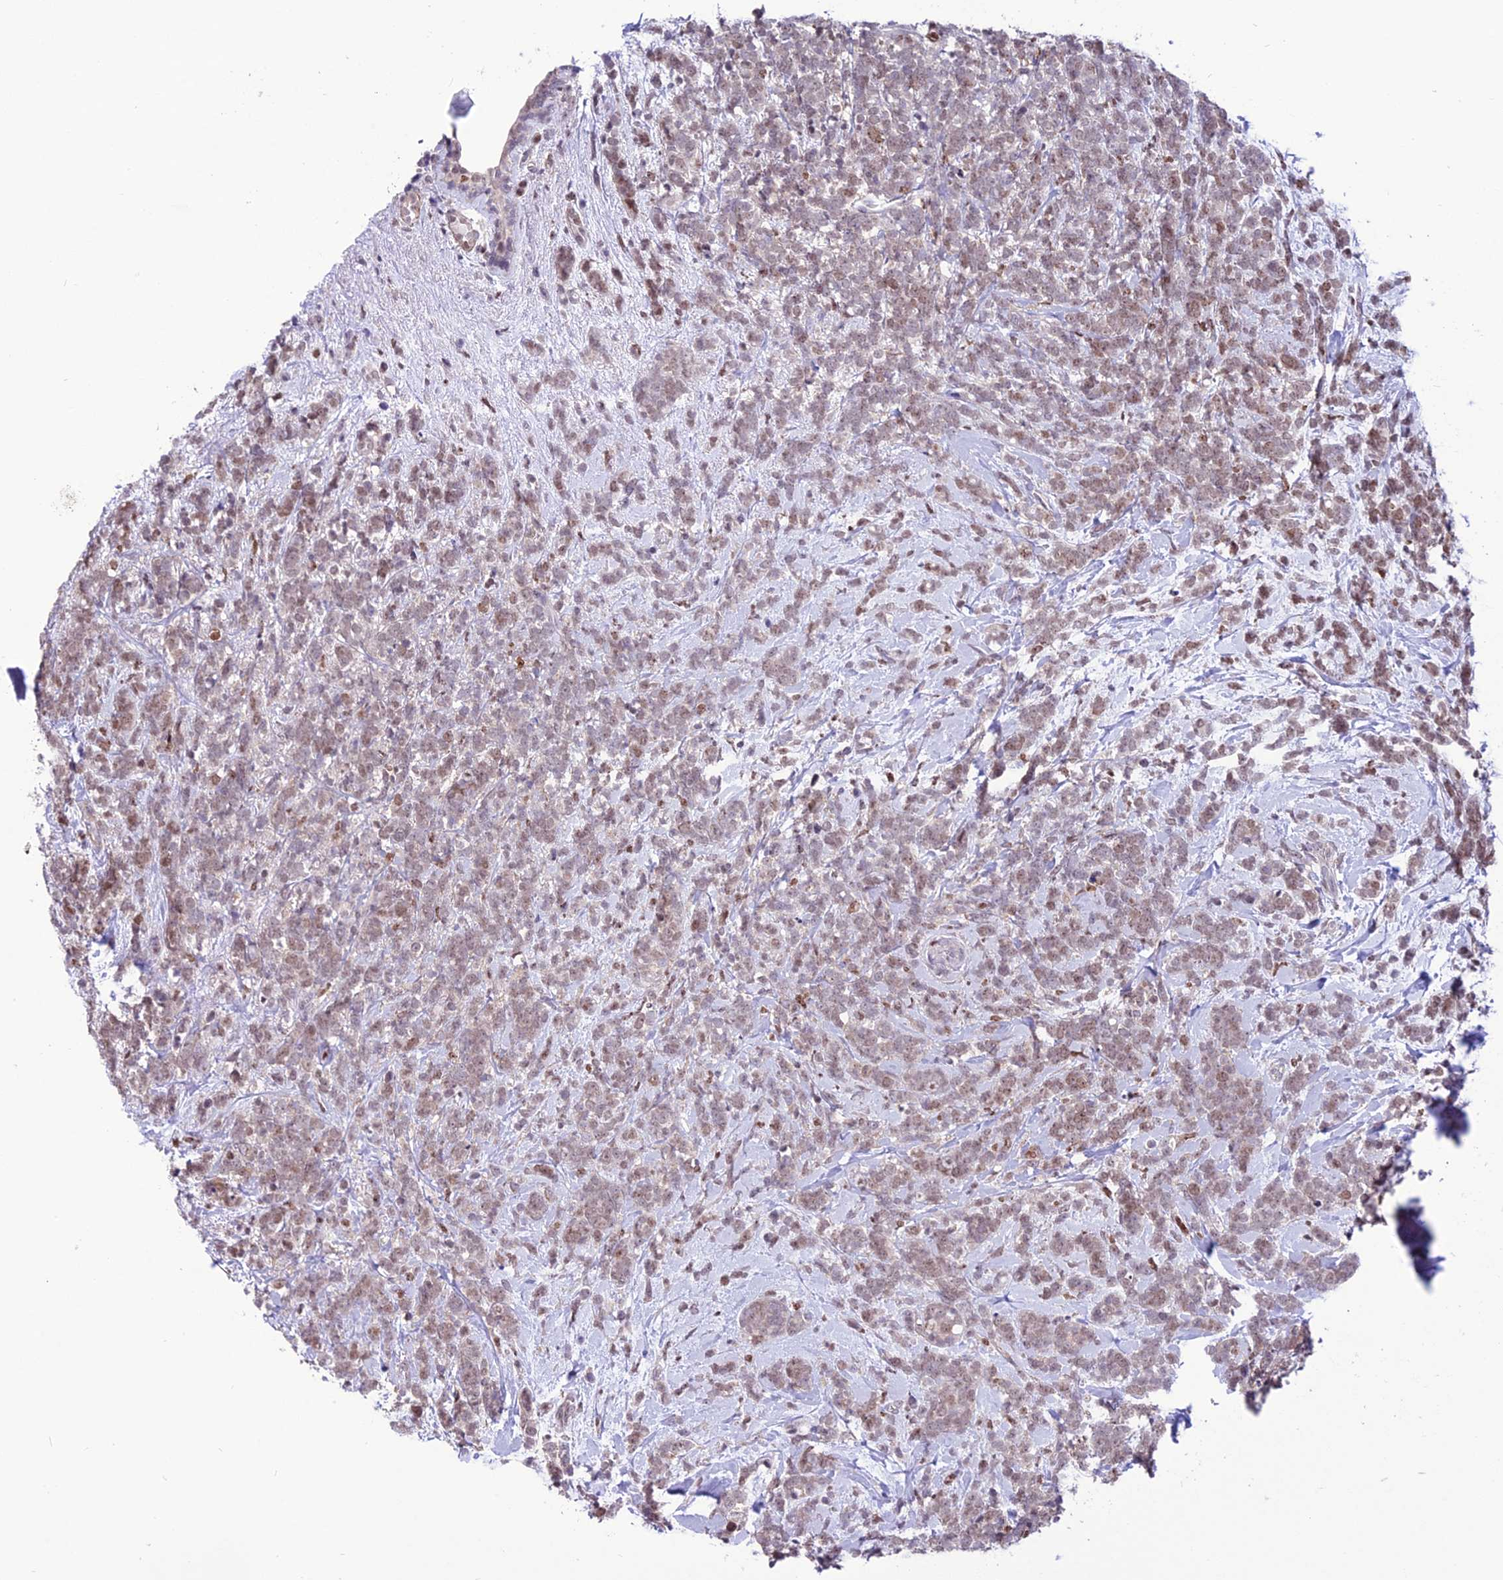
{"staining": {"intensity": "weak", "quantity": "<25%", "location": "nuclear"}, "tissue": "breast cancer", "cell_type": "Tumor cells", "image_type": "cancer", "snomed": [{"axis": "morphology", "description": "Lobular carcinoma"}, {"axis": "topography", "description": "Breast"}], "caption": "Image shows no protein staining in tumor cells of breast cancer (lobular carcinoma) tissue.", "gene": "MIS12", "patient": {"sex": "female", "age": 58}}